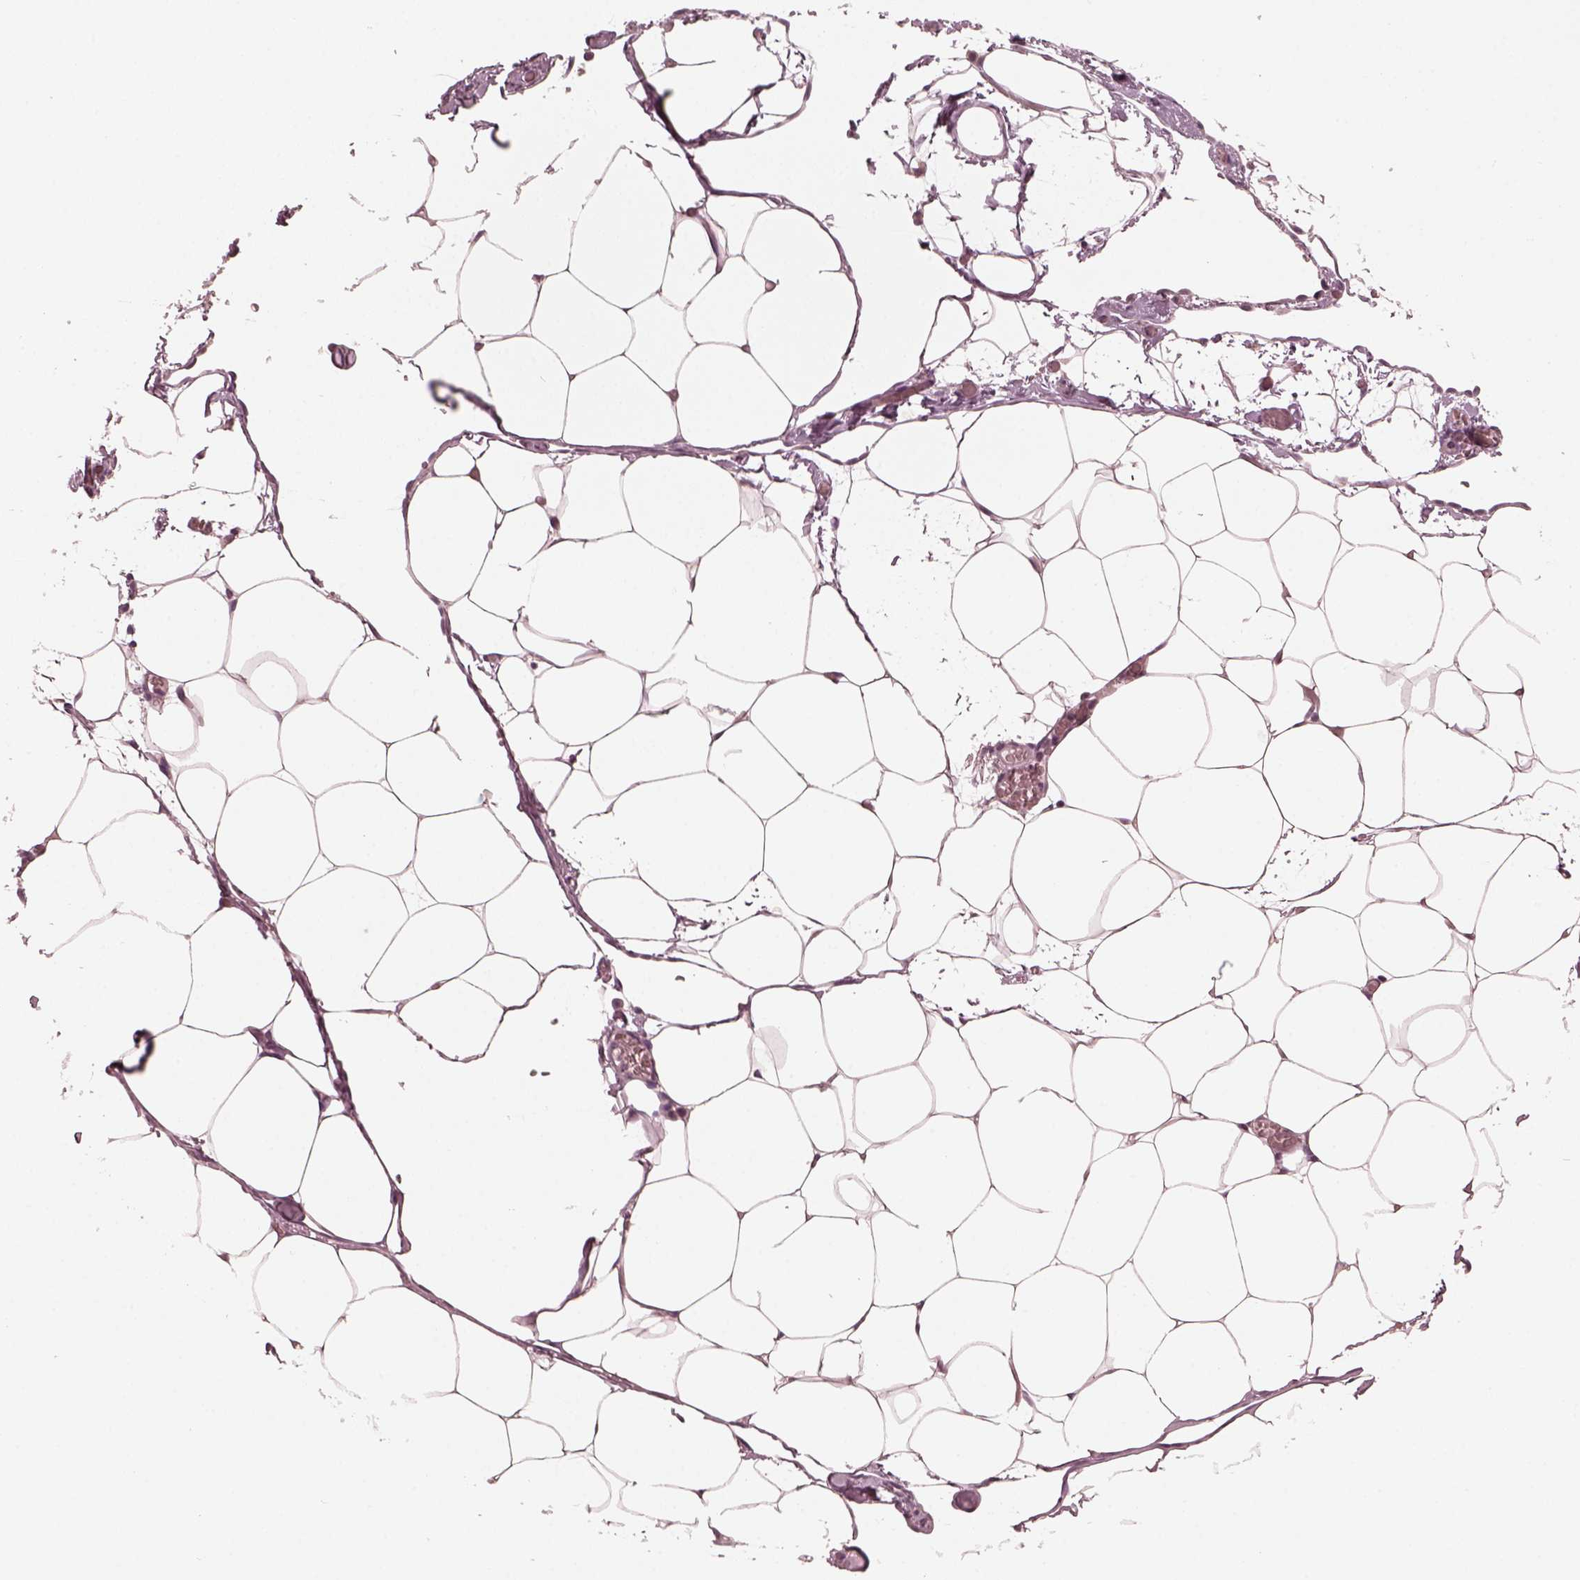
{"staining": {"intensity": "negative", "quantity": "none", "location": "none"}, "tissue": "adipose tissue", "cell_type": "Adipocytes", "image_type": "normal", "snomed": [{"axis": "morphology", "description": "Normal tissue, NOS"}, {"axis": "topography", "description": "Adipose tissue"}], "caption": "This is a histopathology image of IHC staining of benign adipose tissue, which shows no expression in adipocytes.", "gene": "RGS7", "patient": {"sex": "male", "age": 57}}